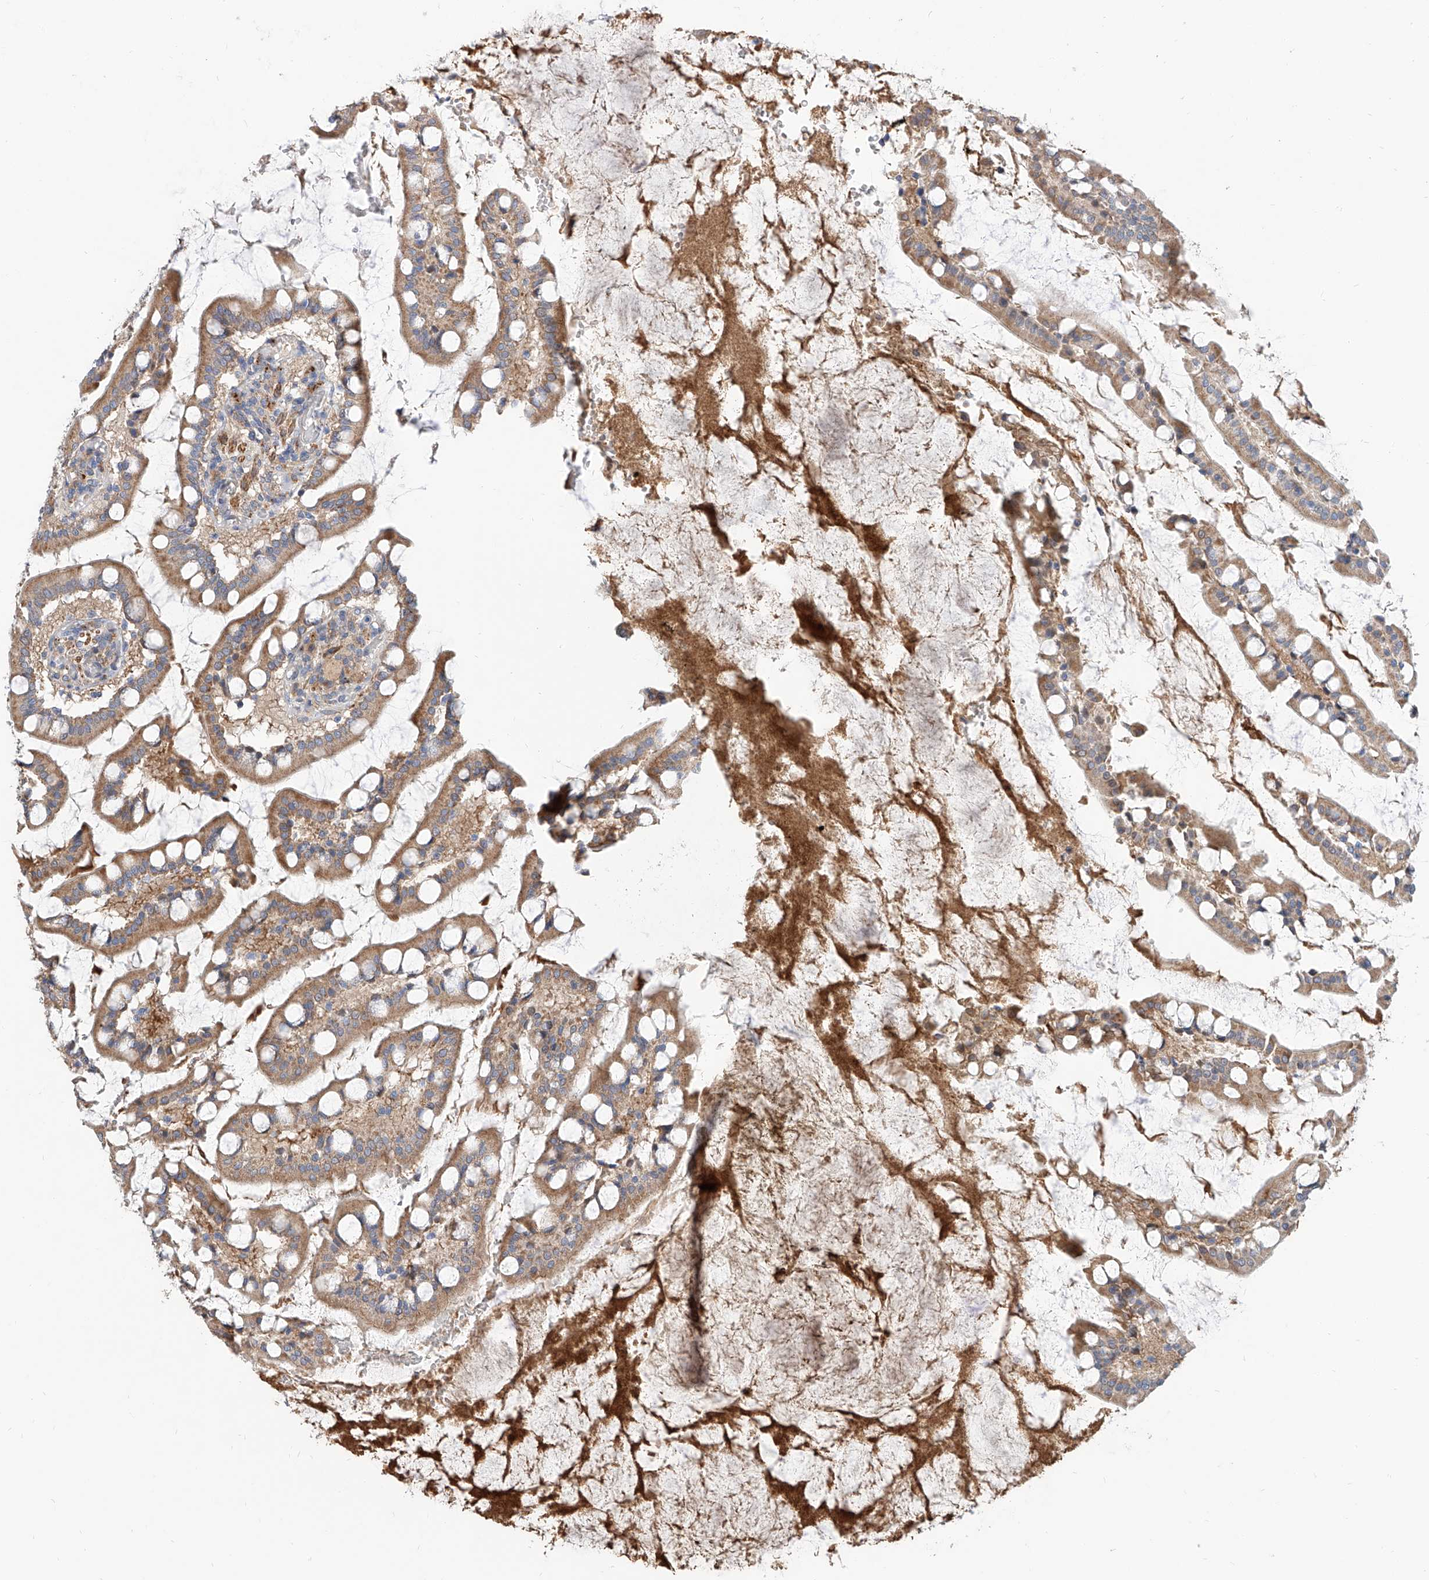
{"staining": {"intensity": "moderate", "quantity": ">75%", "location": "cytoplasmic/membranous"}, "tissue": "small intestine", "cell_type": "Glandular cells", "image_type": "normal", "snomed": [{"axis": "morphology", "description": "Normal tissue, NOS"}, {"axis": "topography", "description": "Small intestine"}], "caption": "An immunohistochemistry image of benign tissue is shown. Protein staining in brown labels moderate cytoplasmic/membranous positivity in small intestine within glandular cells.", "gene": "MAGEE2", "patient": {"sex": "male", "age": 52}}